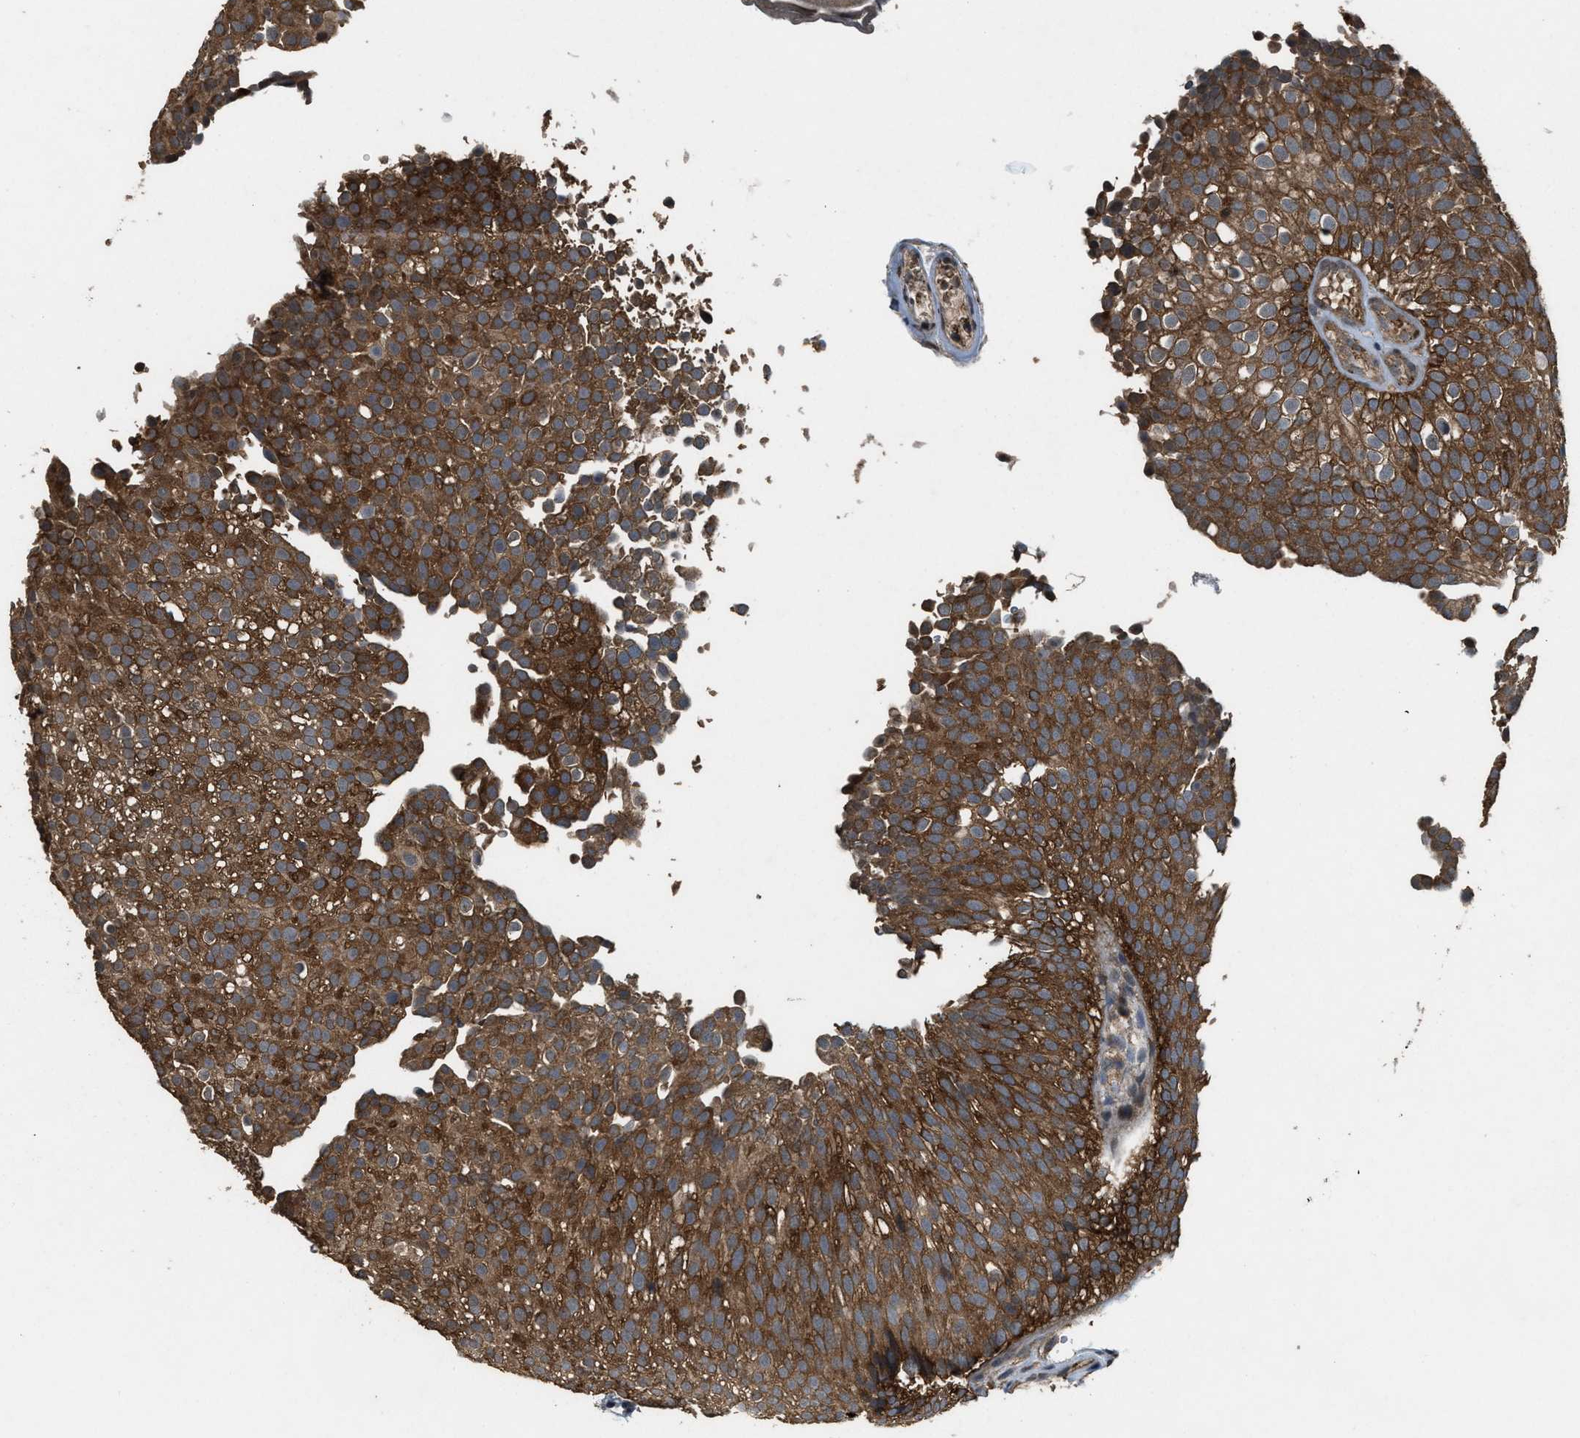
{"staining": {"intensity": "strong", "quantity": ">75%", "location": "cytoplasmic/membranous"}, "tissue": "urothelial cancer", "cell_type": "Tumor cells", "image_type": "cancer", "snomed": [{"axis": "morphology", "description": "Urothelial carcinoma, Low grade"}, {"axis": "topography", "description": "Urinary bladder"}], "caption": "DAB immunohistochemical staining of human low-grade urothelial carcinoma reveals strong cytoplasmic/membranous protein staining in about >75% of tumor cells.", "gene": "ARHGEF5", "patient": {"sex": "male", "age": 78}}